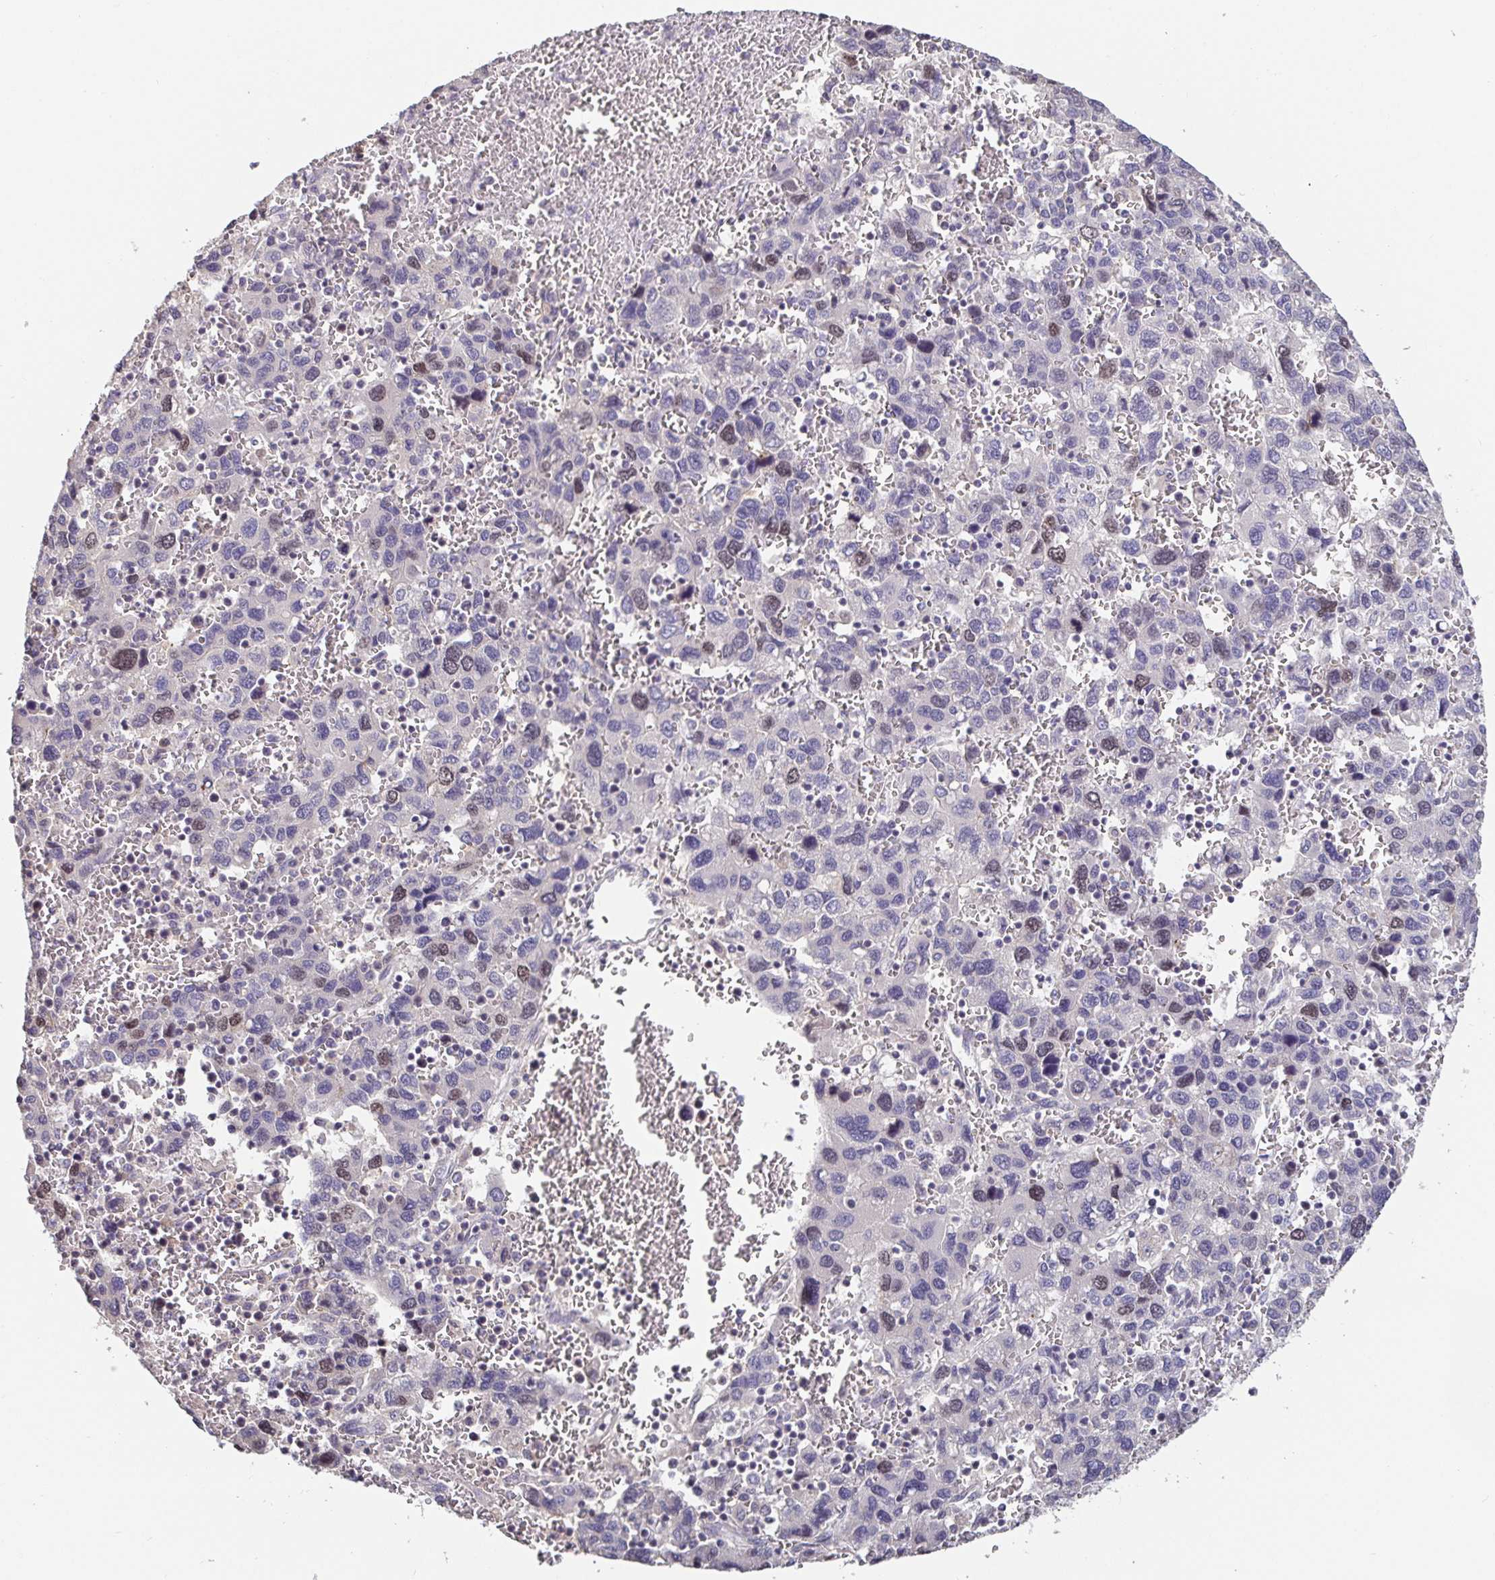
{"staining": {"intensity": "weak", "quantity": "<25%", "location": "nuclear"}, "tissue": "liver cancer", "cell_type": "Tumor cells", "image_type": "cancer", "snomed": [{"axis": "morphology", "description": "Carcinoma, Hepatocellular, NOS"}, {"axis": "topography", "description": "Liver"}], "caption": "High magnification brightfield microscopy of hepatocellular carcinoma (liver) stained with DAB (3,3'-diaminobenzidine) (brown) and counterstained with hematoxylin (blue): tumor cells show no significant positivity.", "gene": "ANLN", "patient": {"sex": "male", "age": 69}}